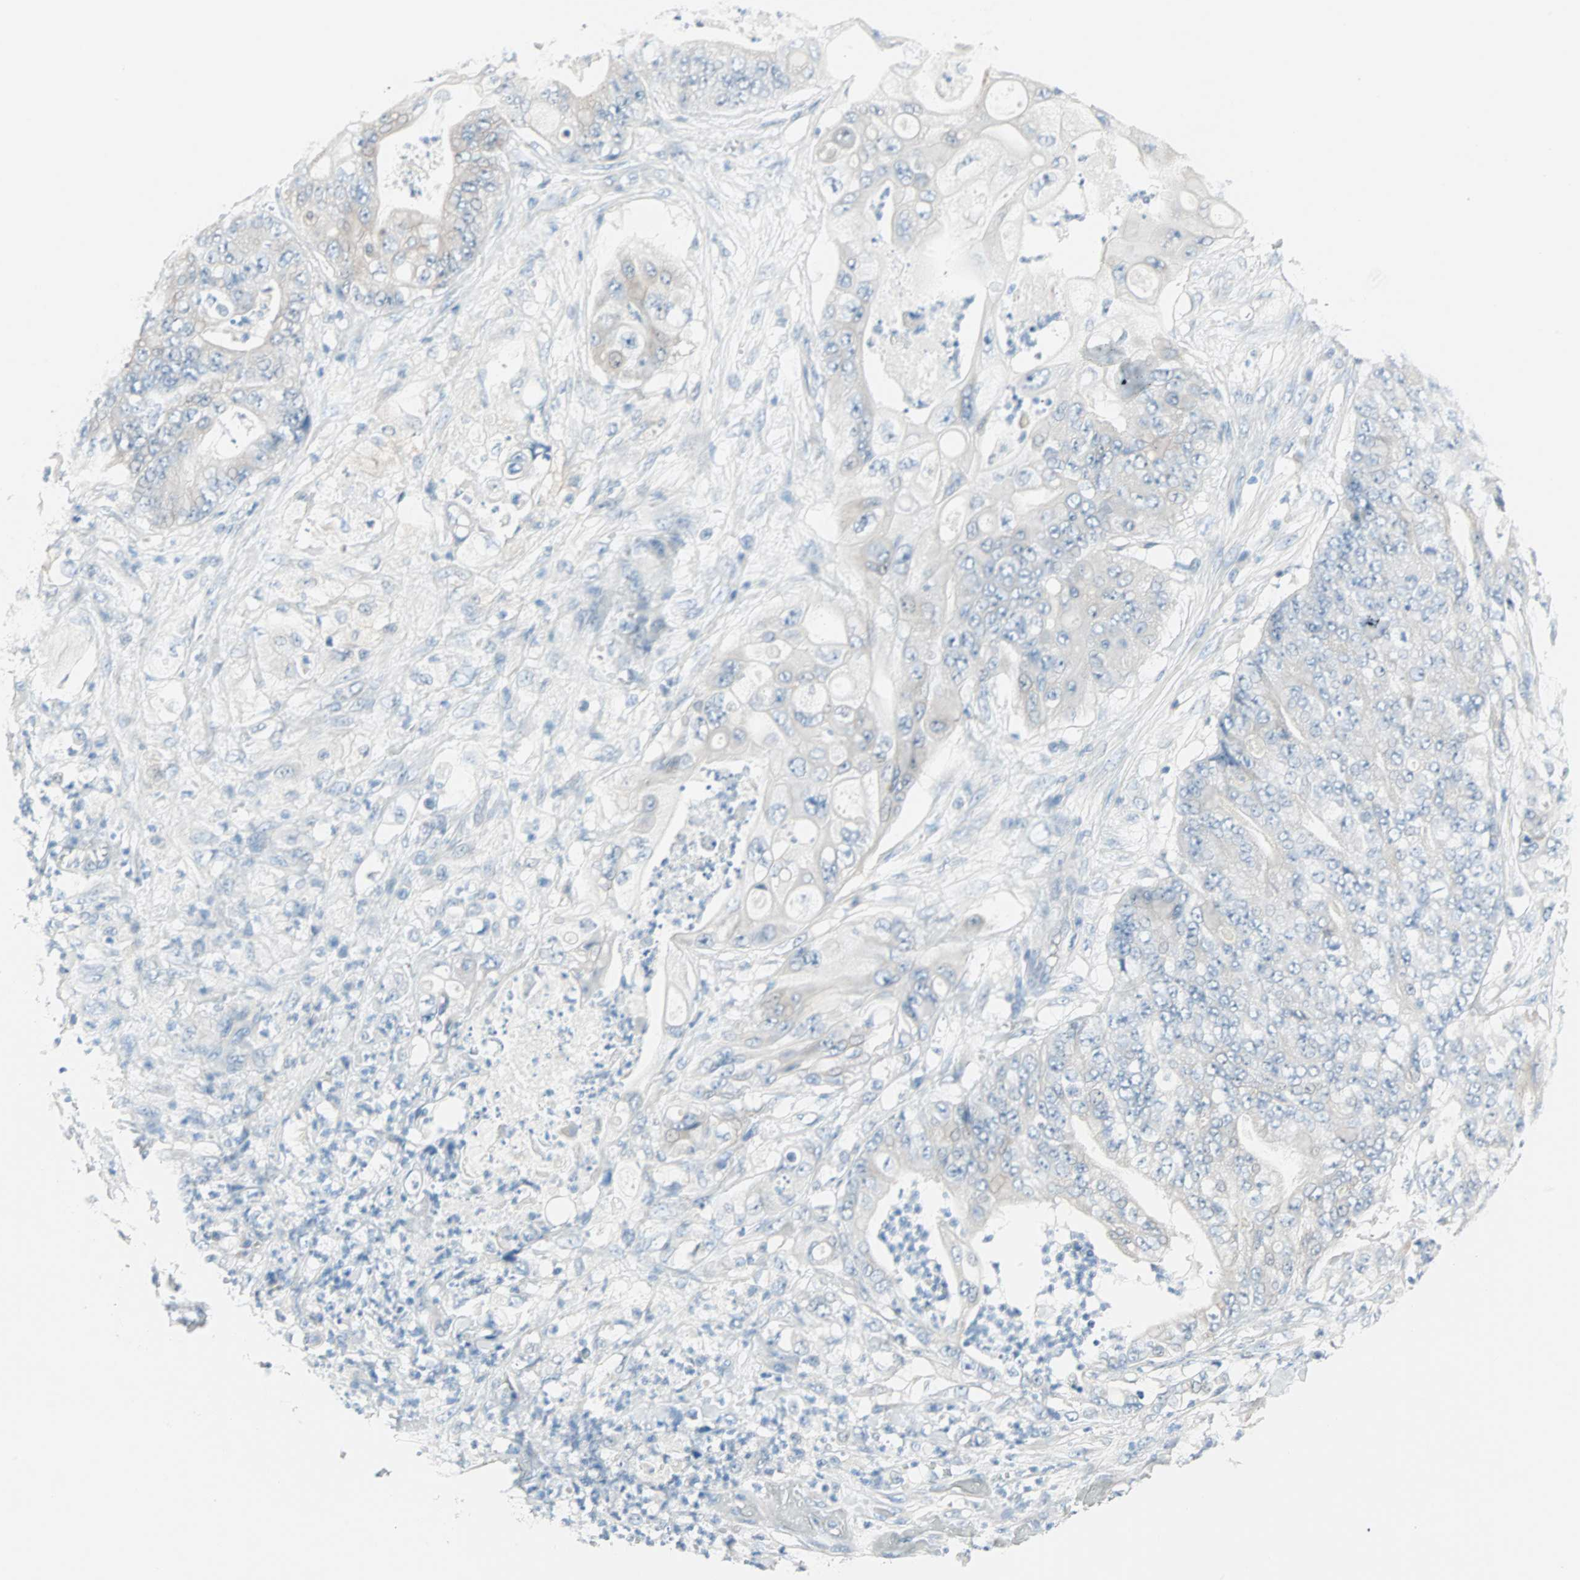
{"staining": {"intensity": "weak", "quantity": "25%-75%", "location": "cytoplasmic/membranous"}, "tissue": "stomach cancer", "cell_type": "Tumor cells", "image_type": "cancer", "snomed": [{"axis": "morphology", "description": "Adenocarcinoma, NOS"}, {"axis": "topography", "description": "Stomach"}], "caption": "This photomicrograph demonstrates immunohistochemistry (IHC) staining of stomach adenocarcinoma, with low weak cytoplasmic/membranous positivity in about 25%-75% of tumor cells.", "gene": "SULT1C2", "patient": {"sex": "female", "age": 73}}